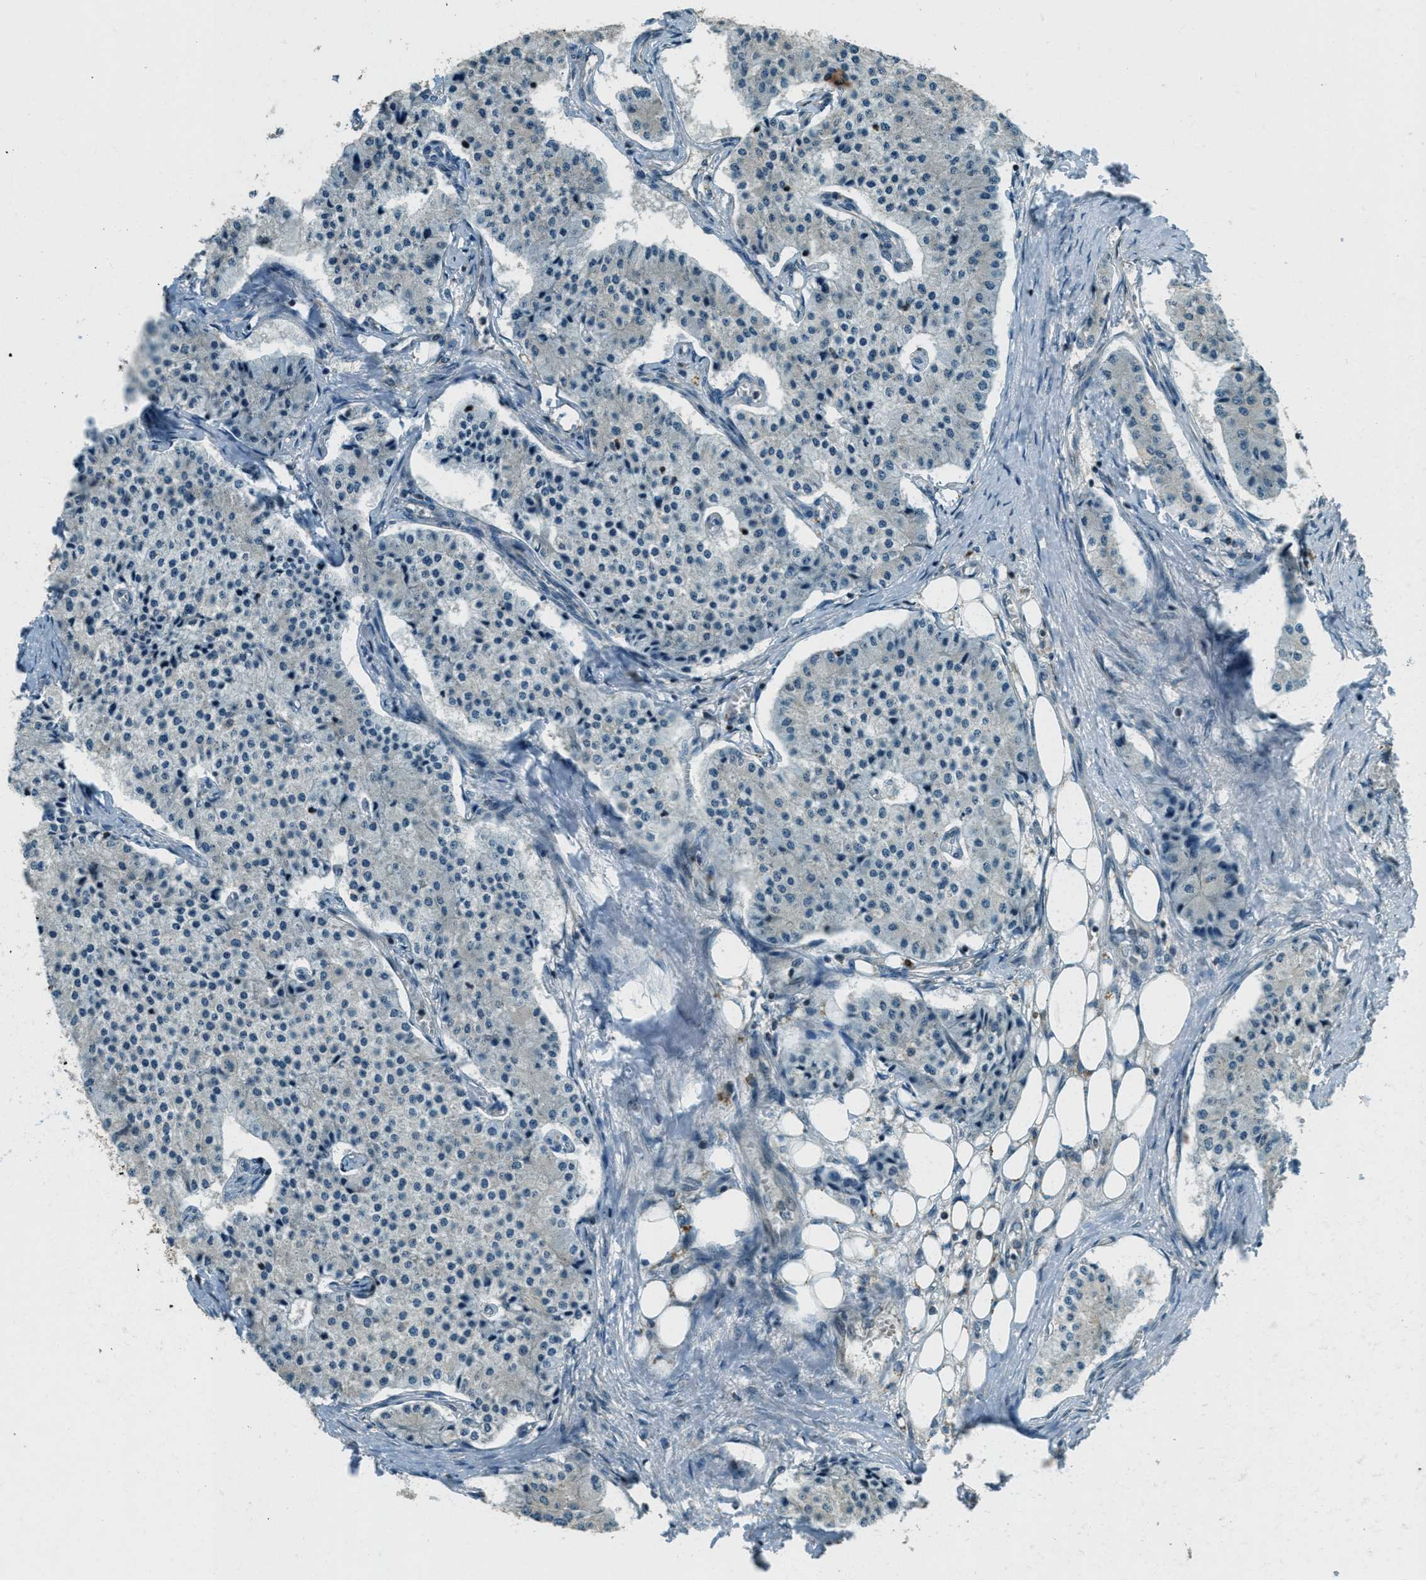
{"staining": {"intensity": "negative", "quantity": "none", "location": "none"}, "tissue": "carcinoid", "cell_type": "Tumor cells", "image_type": "cancer", "snomed": [{"axis": "morphology", "description": "Carcinoid, malignant, NOS"}, {"axis": "topography", "description": "Colon"}], "caption": "Image shows no significant protein positivity in tumor cells of malignant carcinoid.", "gene": "PTPN23", "patient": {"sex": "female", "age": 52}}